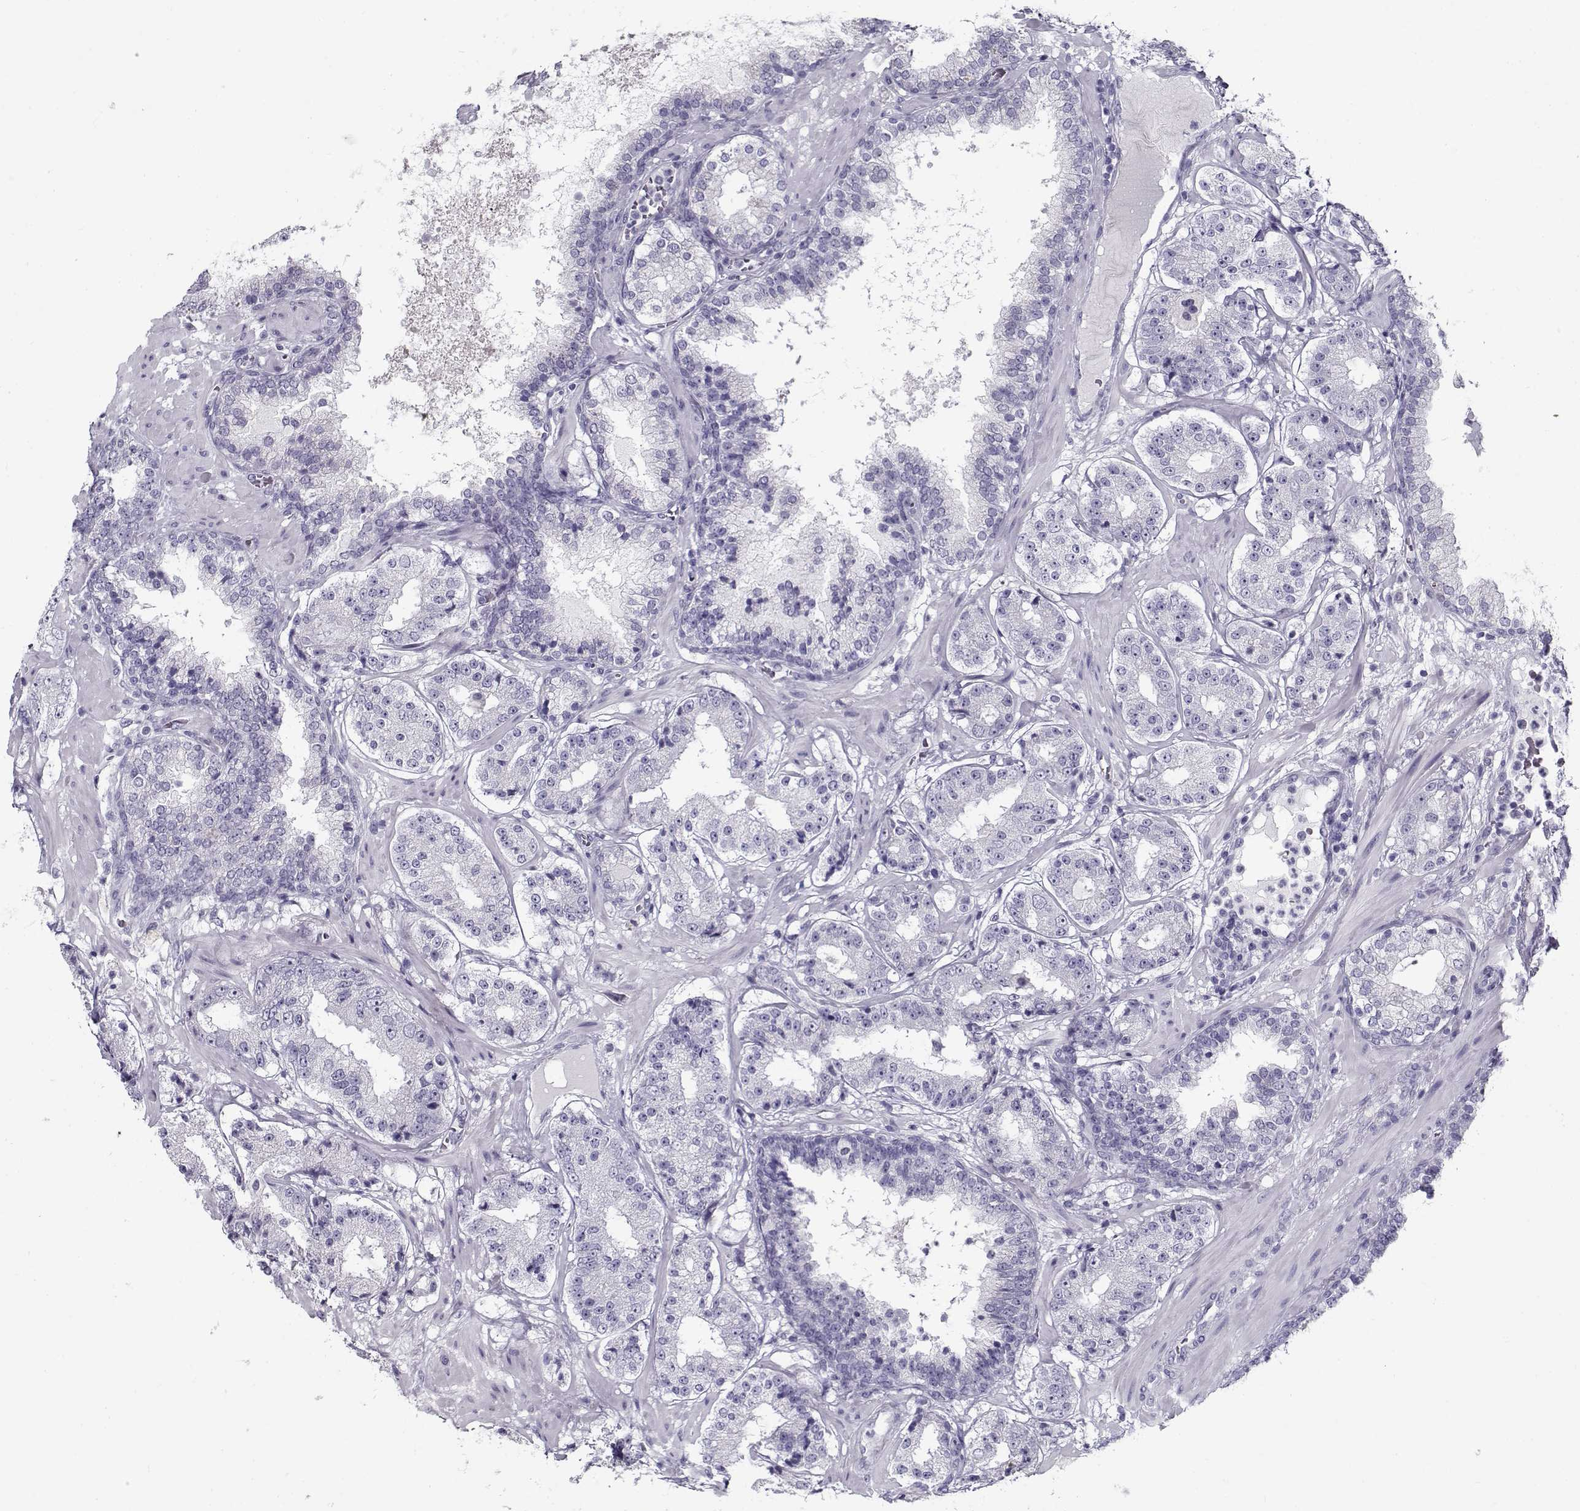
{"staining": {"intensity": "negative", "quantity": "none", "location": "none"}, "tissue": "prostate cancer", "cell_type": "Tumor cells", "image_type": "cancer", "snomed": [{"axis": "morphology", "description": "Adenocarcinoma, Low grade"}, {"axis": "topography", "description": "Prostate"}], "caption": "Protein analysis of adenocarcinoma (low-grade) (prostate) demonstrates no significant staining in tumor cells.", "gene": "GAGE2A", "patient": {"sex": "male", "age": 60}}